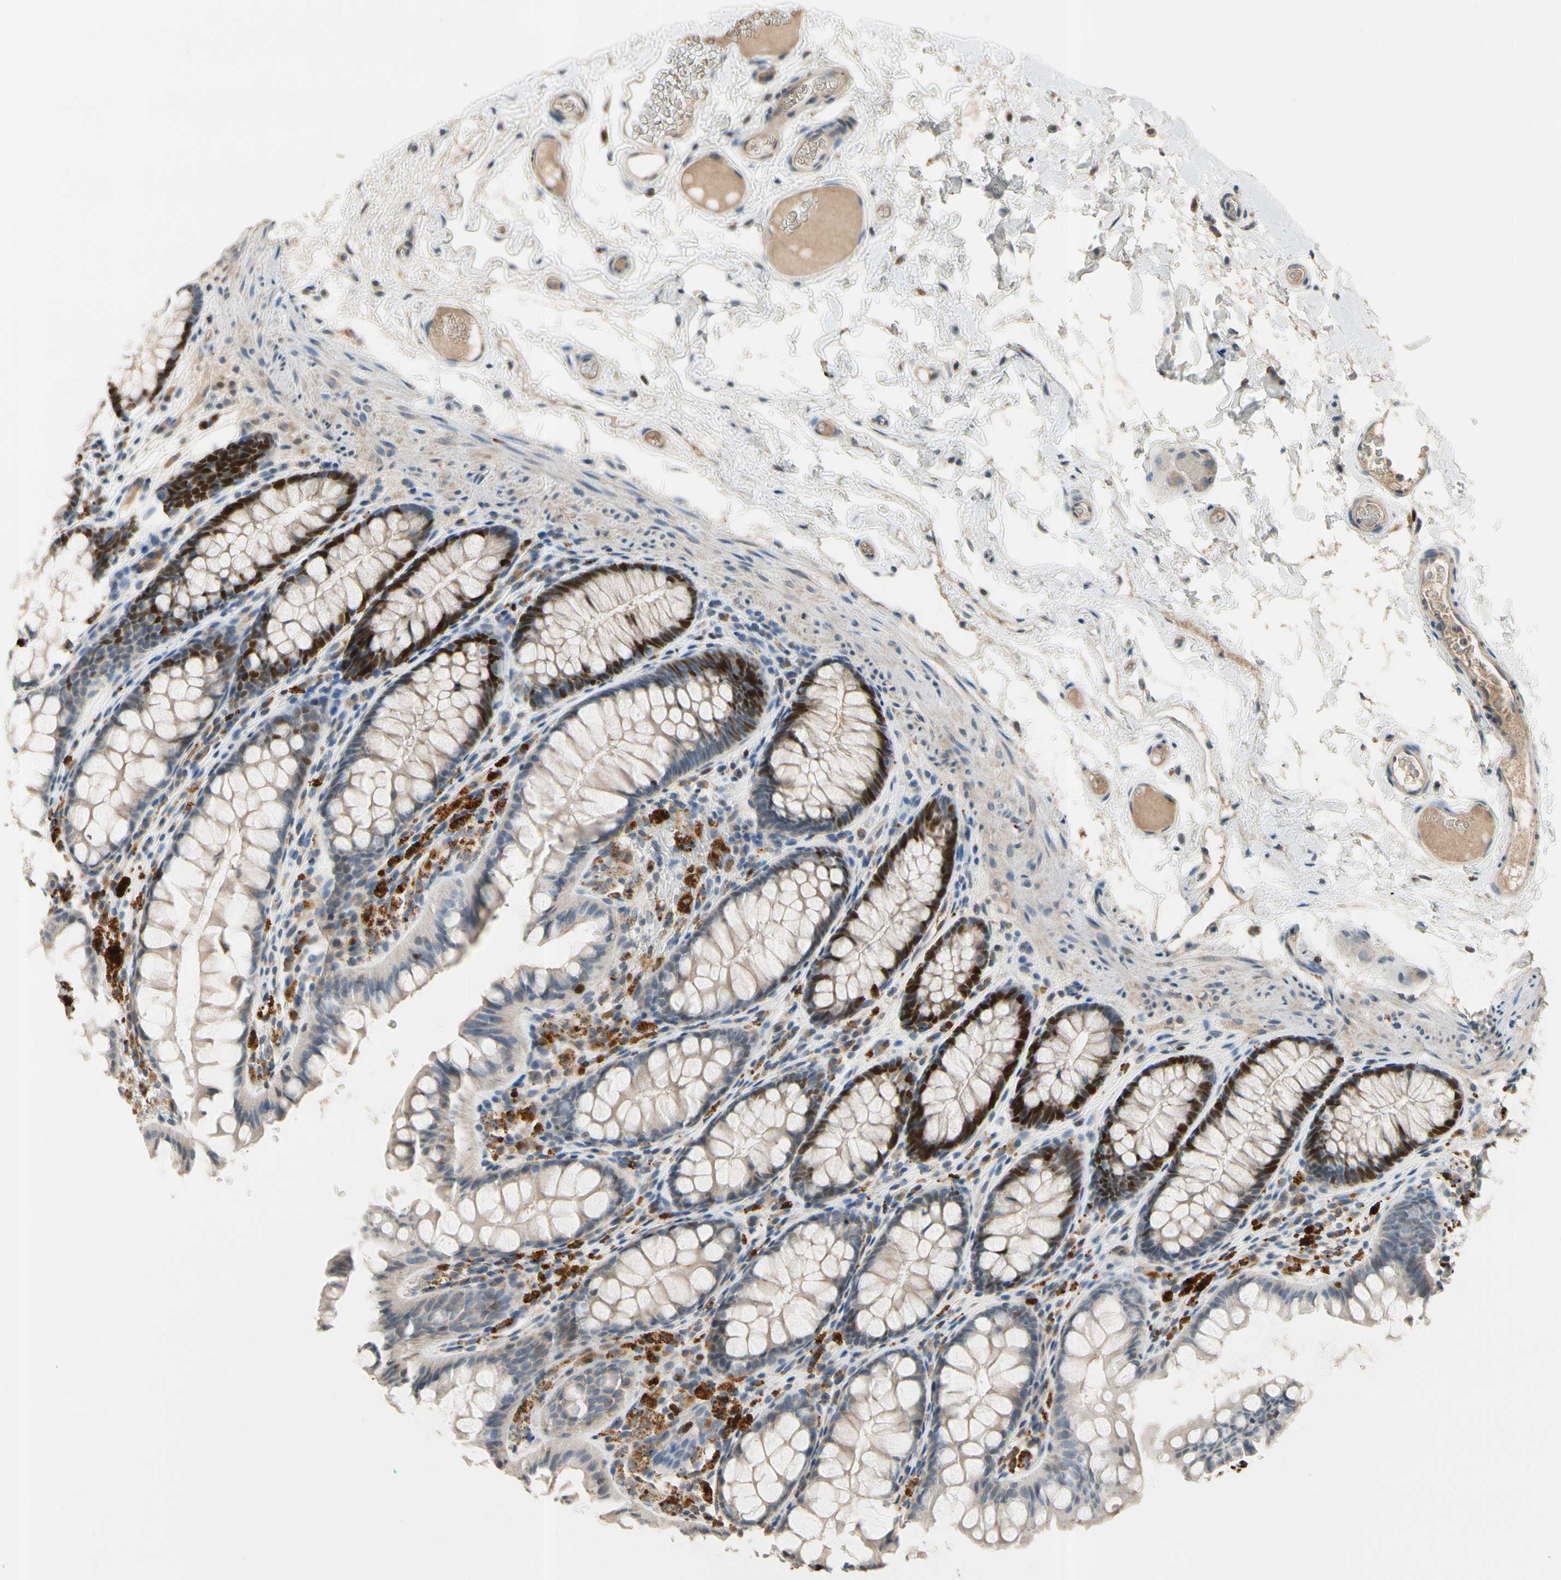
{"staining": {"intensity": "weak", "quantity": "25%-75%", "location": "cytoplasmic/membranous"}, "tissue": "colon", "cell_type": "Endothelial cells", "image_type": "normal", "snomed": [{"axis": "morphology", "description": "Normal tissue, NOS"}, {"axis": "topography", "description": "Colon"}], "caption": "Weak cytoplasmic/membranous staining is seen in approximately 25%-75% of endothelial cells in unremarkable colon. (Stains: DAB (3,3'-diaminobenzidine) in brown, nuclei in blue, Microscopy: brightfield microscopy at high magnification).", "gene": "ZKSCAN3", "patient": {"sex": "female", "age": 55}}